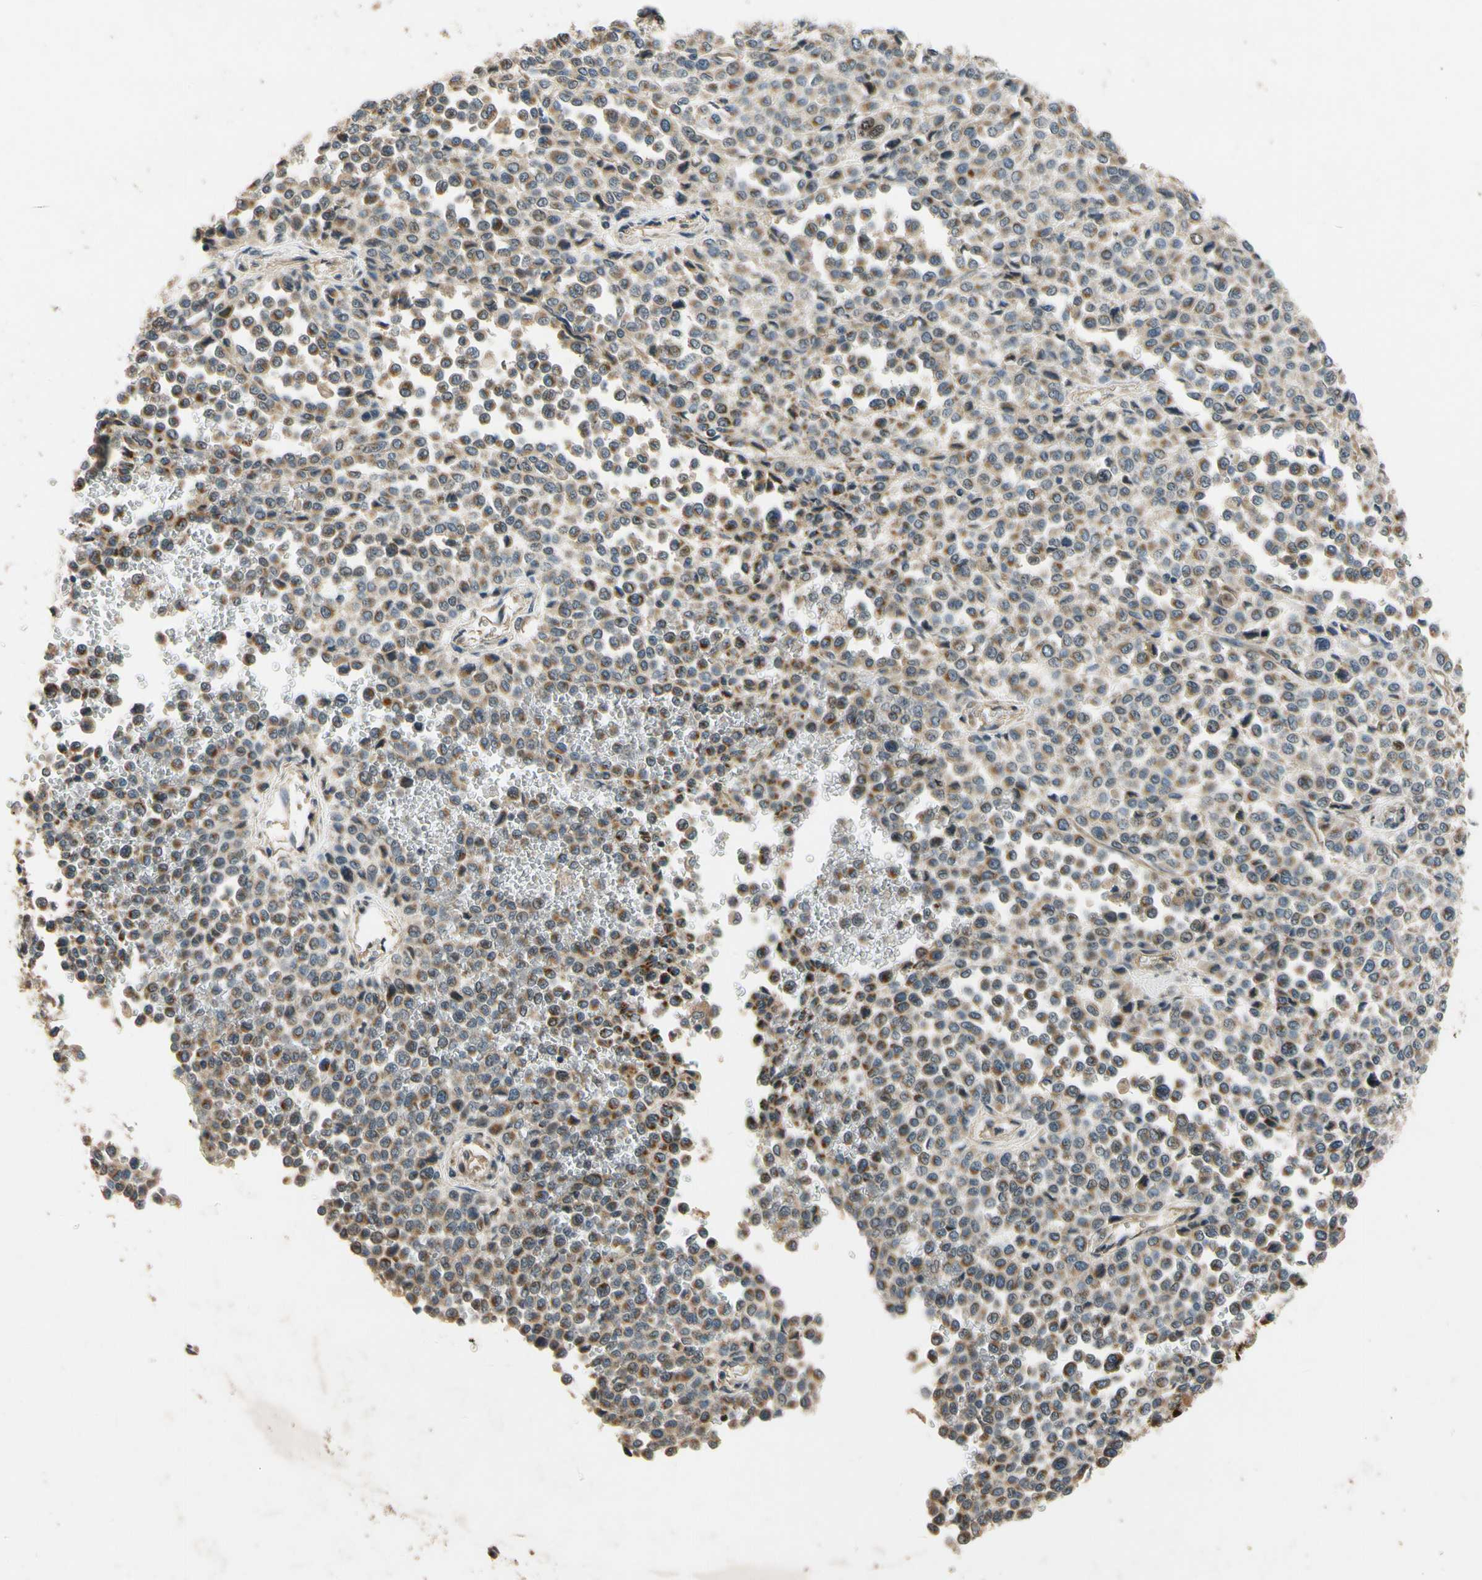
{"staining": {"intensity": "weak", "quantity": ">75%", "location": "cytoplasmic/membranous"}, "tissue": "melanoma", "cell_type": "Tumor cells", "image_type": "cancer", "snomed": [{"axis": "morphology", "description": "Malignant melanoma, Metastatic site"}, {"axis": "topography", "description": "Pancreas"}], "caption": "Protein expression analysis of human malignant melanoma (metastatic site) reveals weak cytoplasmic/membranous positivity in approximately >75% of tumor cells. The staining was performed using DAB (3,3'-diaminobenzidine), with brown indicating positive protein expression. Nuclei are stained blue with hematoxylin.", "gene": "ALKBH3", "patient": {"sex": "female", "age": 30}}